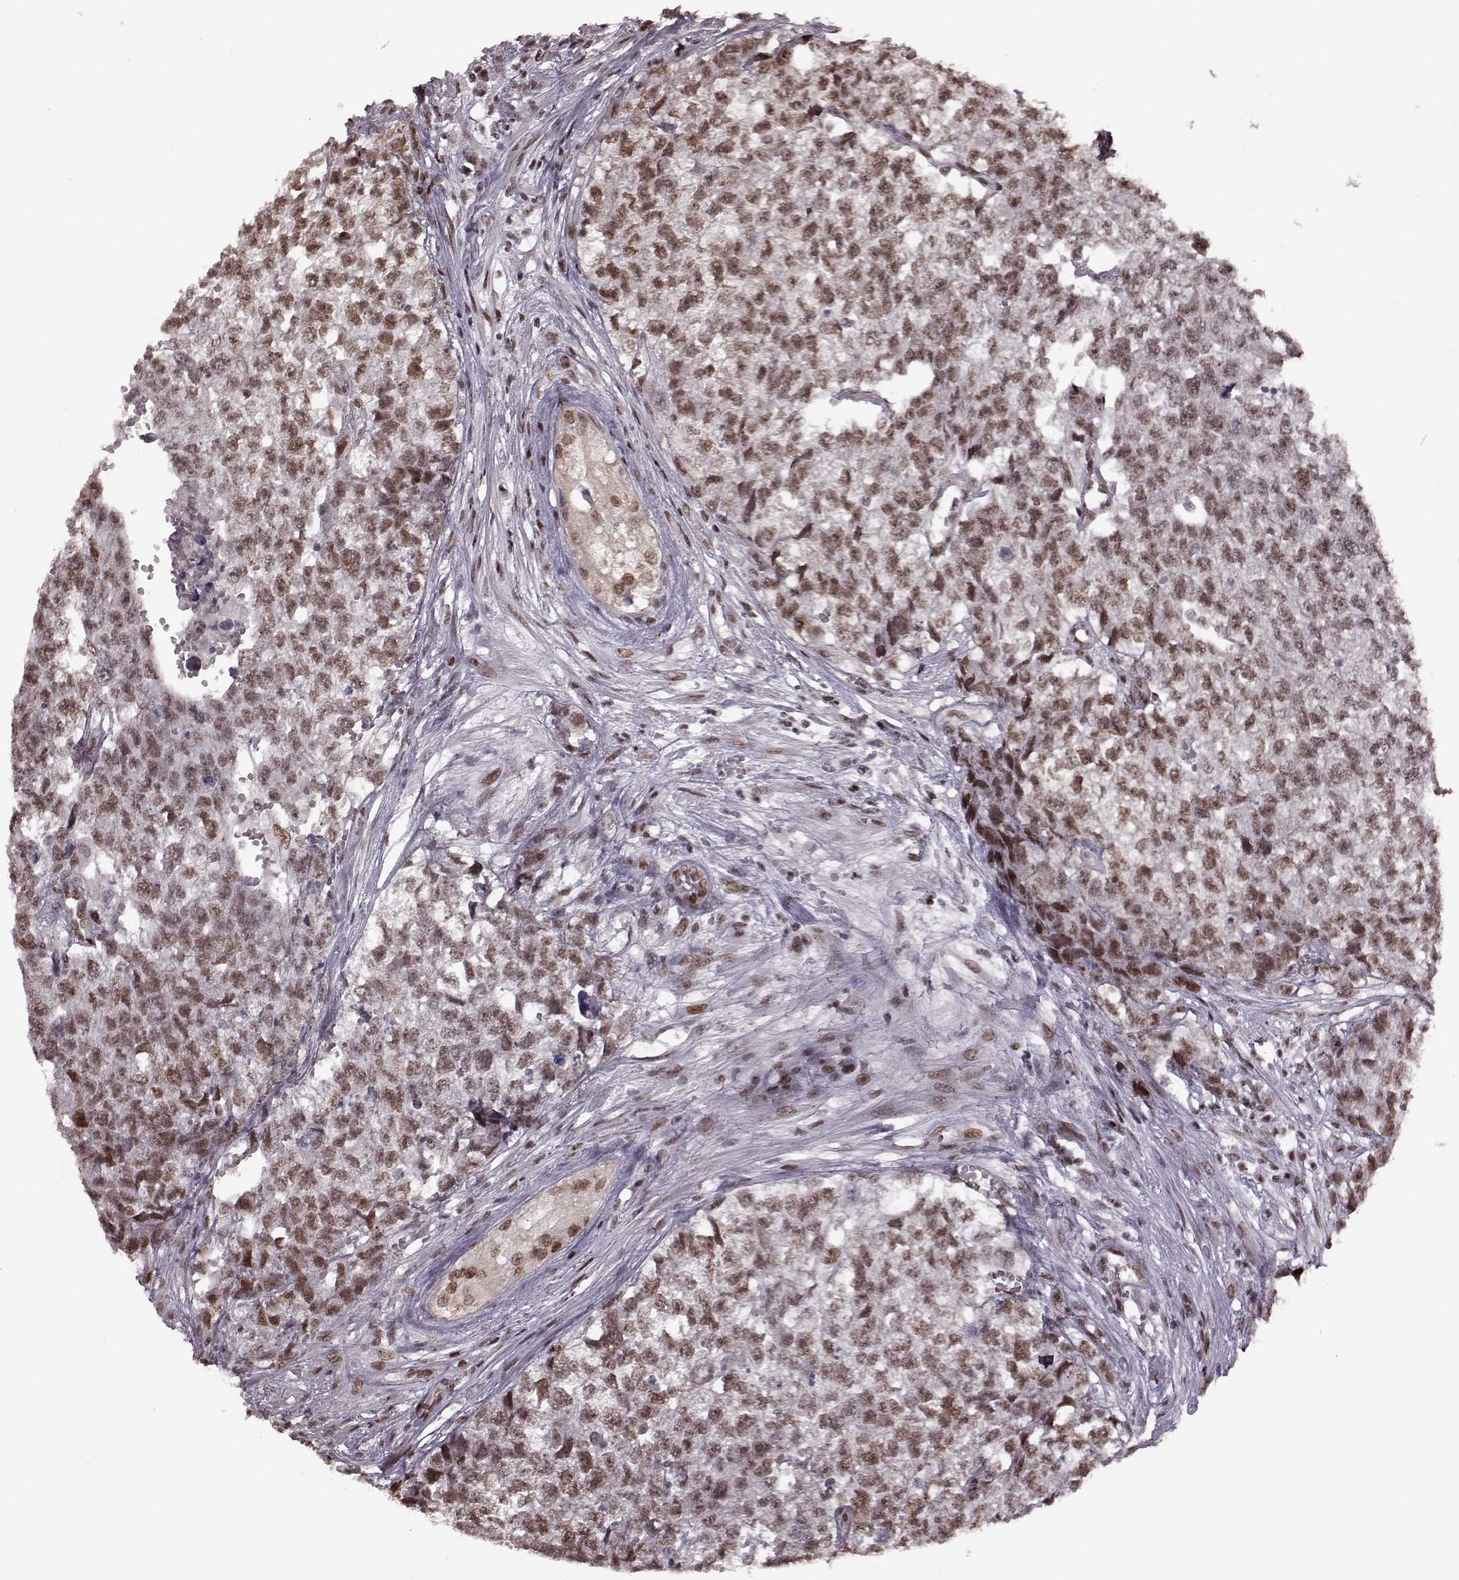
{"staining": {"intensity": "moderate", "quantity": ">75%", "location": "nuclear"}, "tissue": "testis cancer", "cell_type": "Tumor cells", "image_type": "cancer", "snomed": [{"axis": "morphology", "description": "Seminoma, NOS"}, {"axis": "morphology", "description": "Carcinoma, Embryonal, NOS"}, {"axis": "topography", "description": "Testis"}], "caption": "A brown stain highlights moderate nuclear staining of a protein in testis cancer tumor cells. The staining was performed using DAB (3,3'-diaminobenzidine), with brown indicating positive protein expression. Nuclei are stained blue with hematoxylin.", "gene": "NR2C1", "patient": {"sex": "male", "age": 22}}